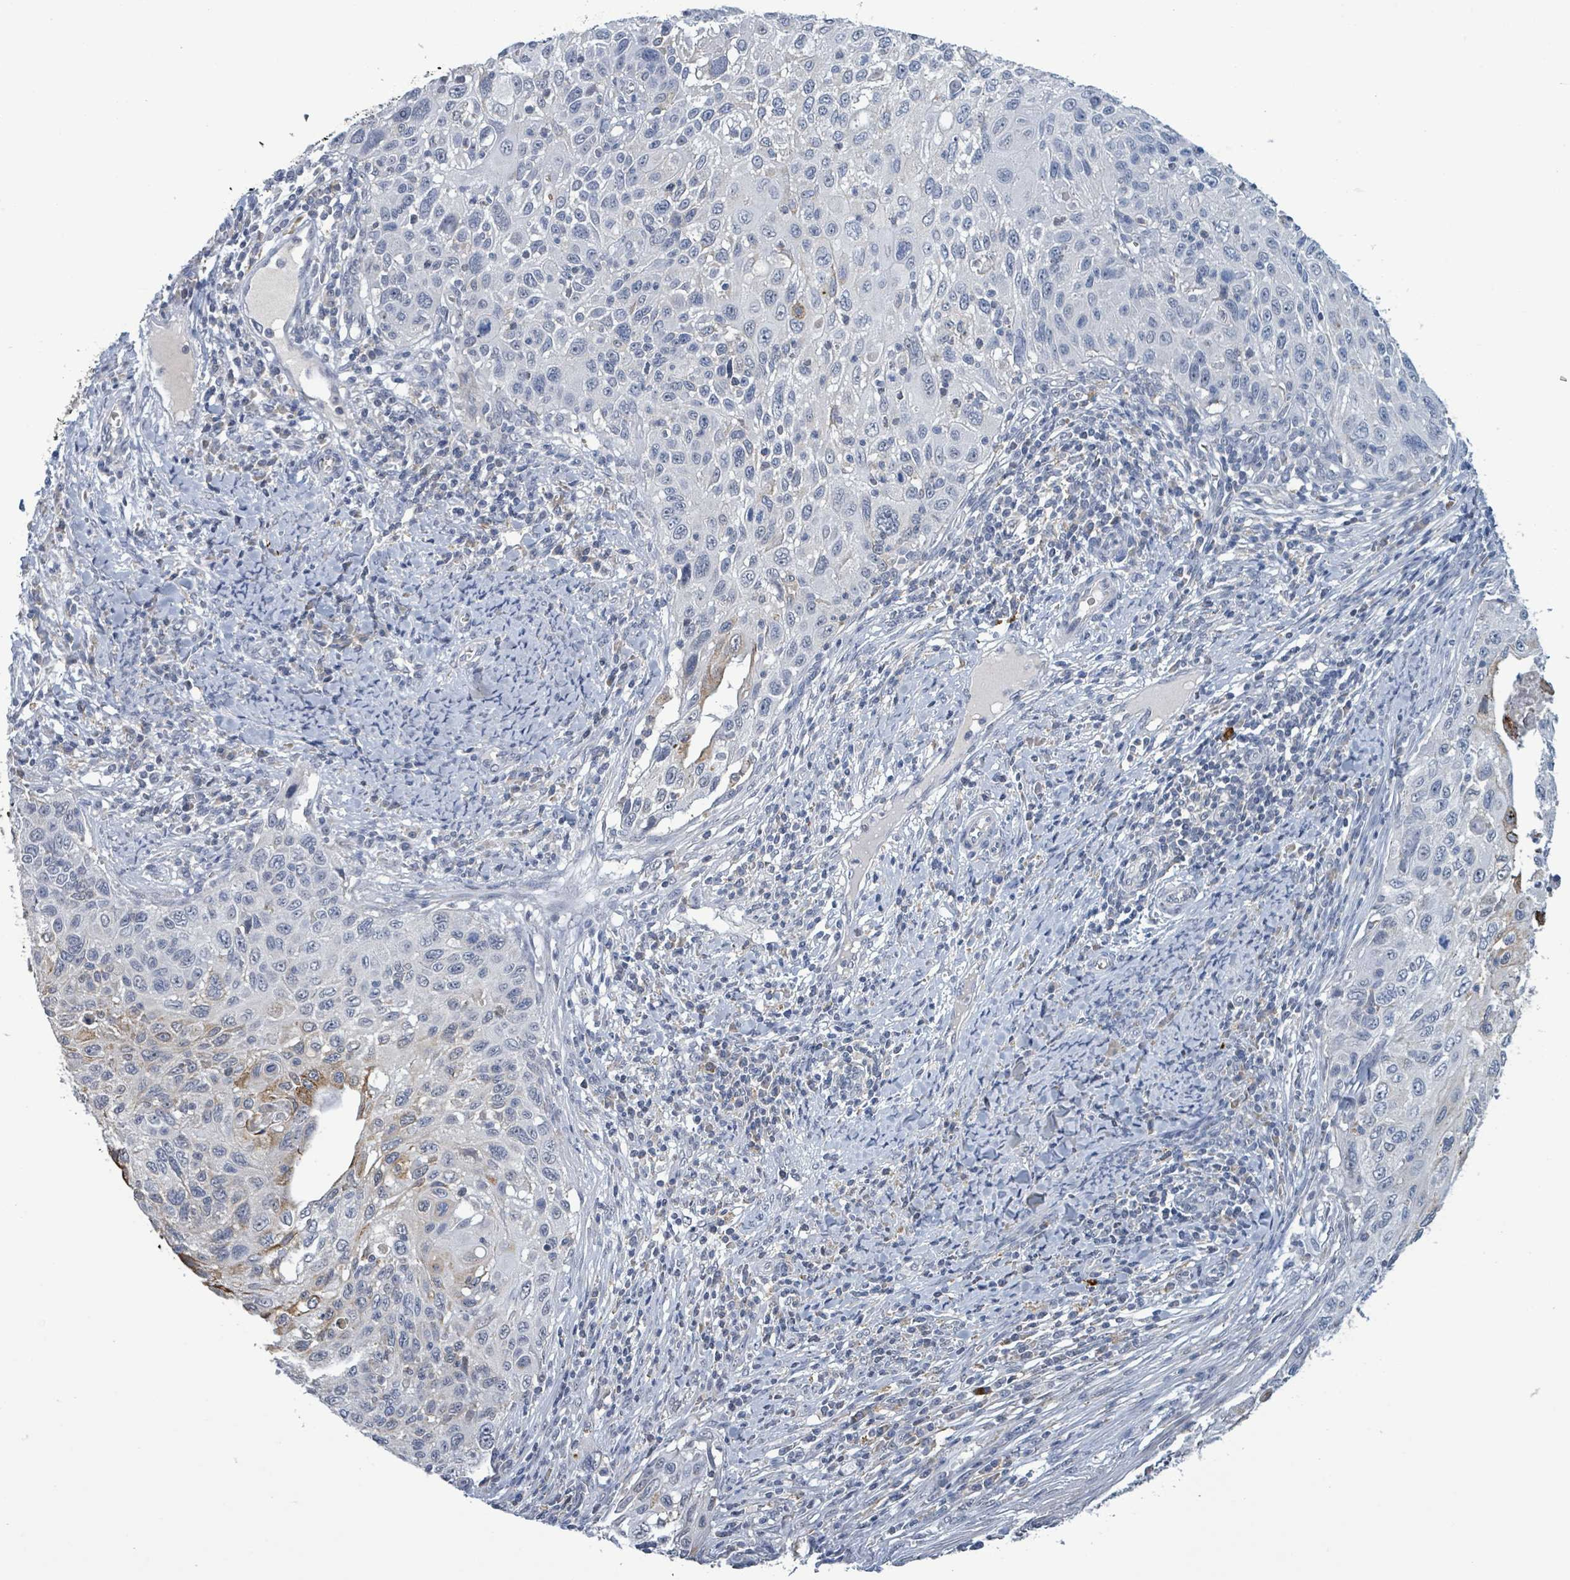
{"staining": {"intensity": "moderate", "quantity": "<25%", "location": "cytoplasmic/membranous"}, "tissue": "cervical cancer", "cell_type": "Tumor cells", "image_type": "cancer", "snomed": [{"axis": "morphology", "description": "Squamous cell carcinoma, NOS"}, {"axis": "topography", "description": "Cervix"}], "caption": "Approximately <25% of tumor cells in human cervical cancer exhibit moderate cytoplasmic/membranous protein positivity as visualized by brown immunohistochemical staining.", "gene": "SEBOX", "patient": {"sex": "female", "age": 70}}